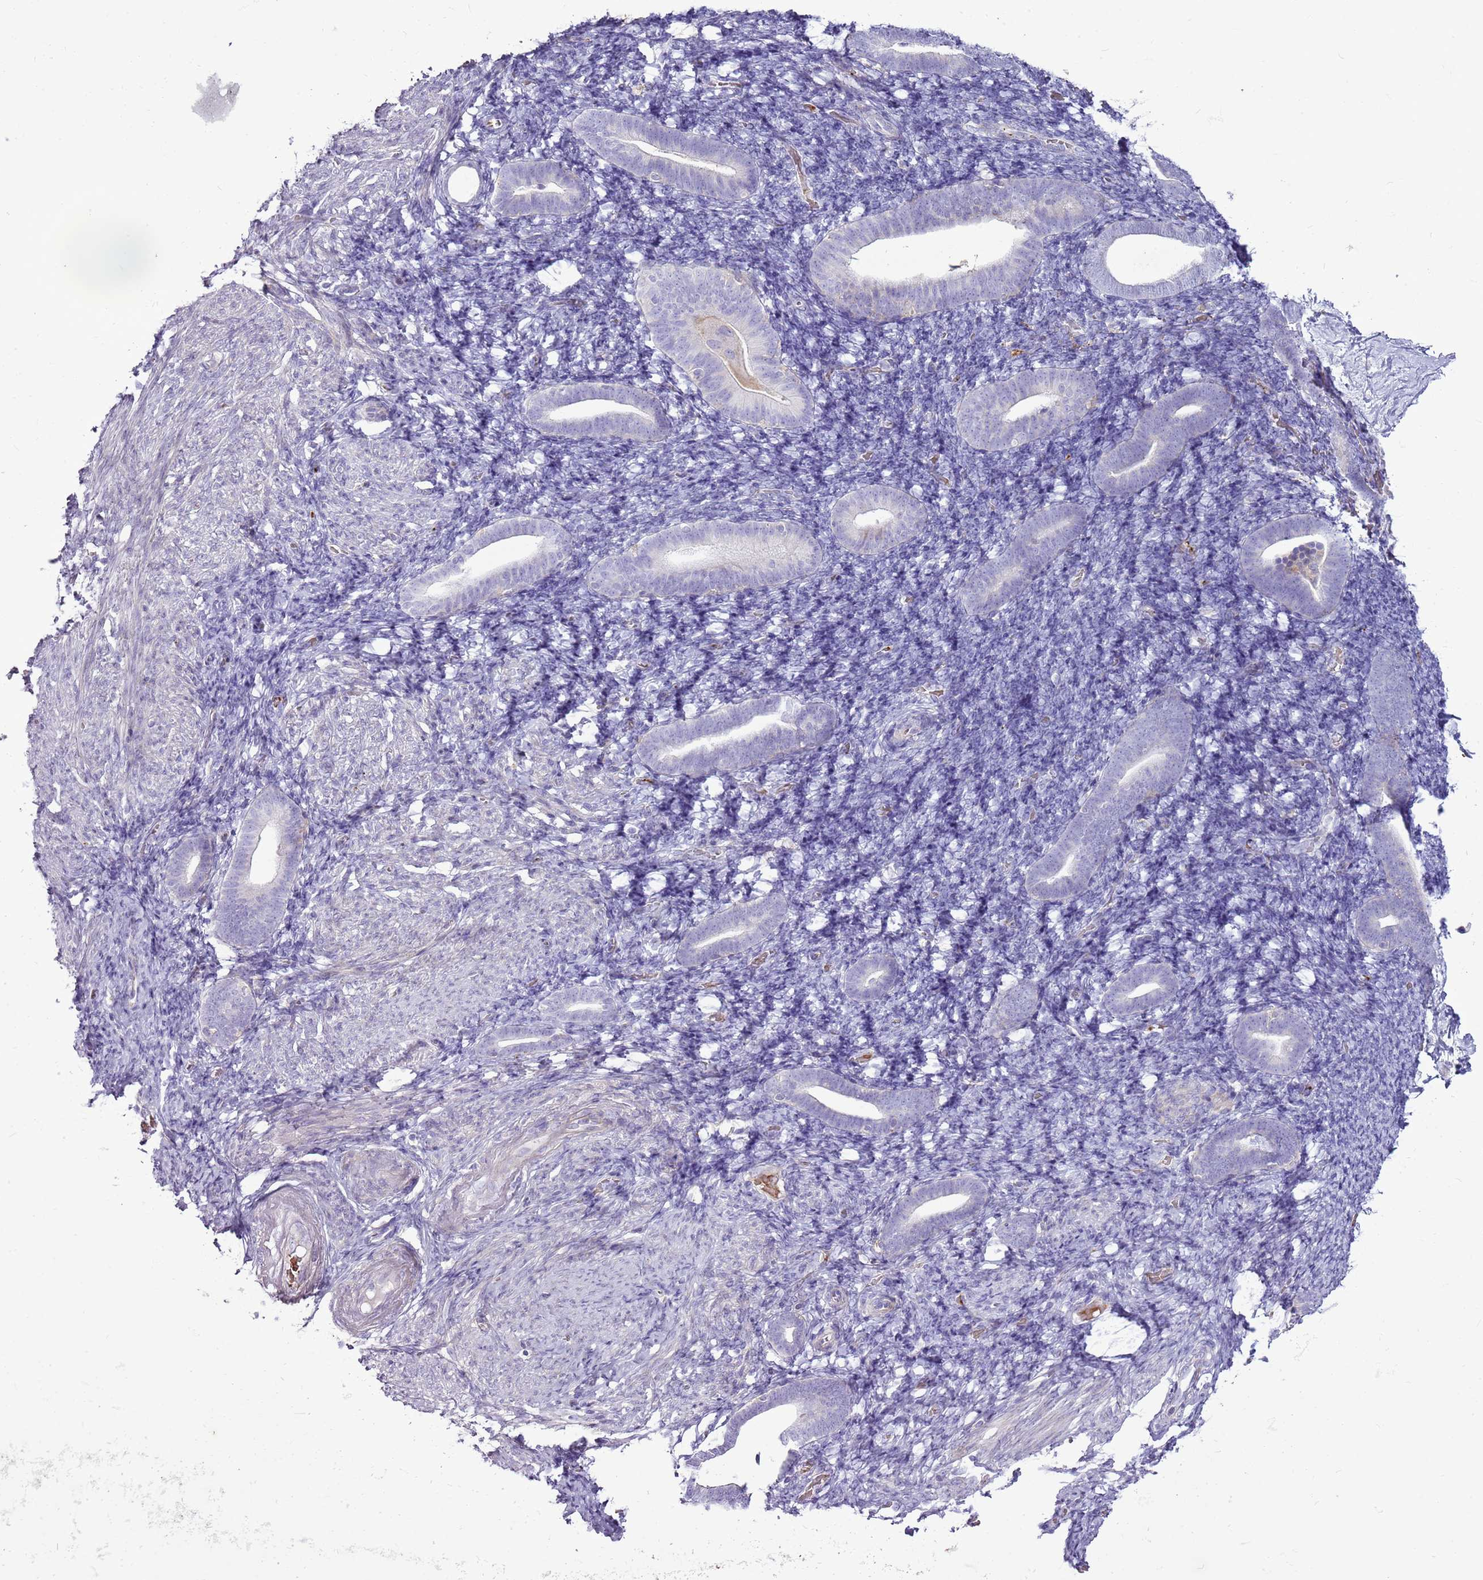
{"staining": {"intensity": "negative", "quantity": "none", "location": "none"}, "tissue": "endometrium", "cell_type": "Cells in endometrial stroma", "image_type": "normal", "snomed": [{"axis": "morphology", "description": "Normal tissue, NOS"}, {"axis": "topography", "description": "Endometrium"}], "caption": "Photomicrograph shows no significant protein positivity in cells in endometrial stroma of benign endometrium.", "gene": "CHAC2", "patient": {"sex": "female", "age": 51}}